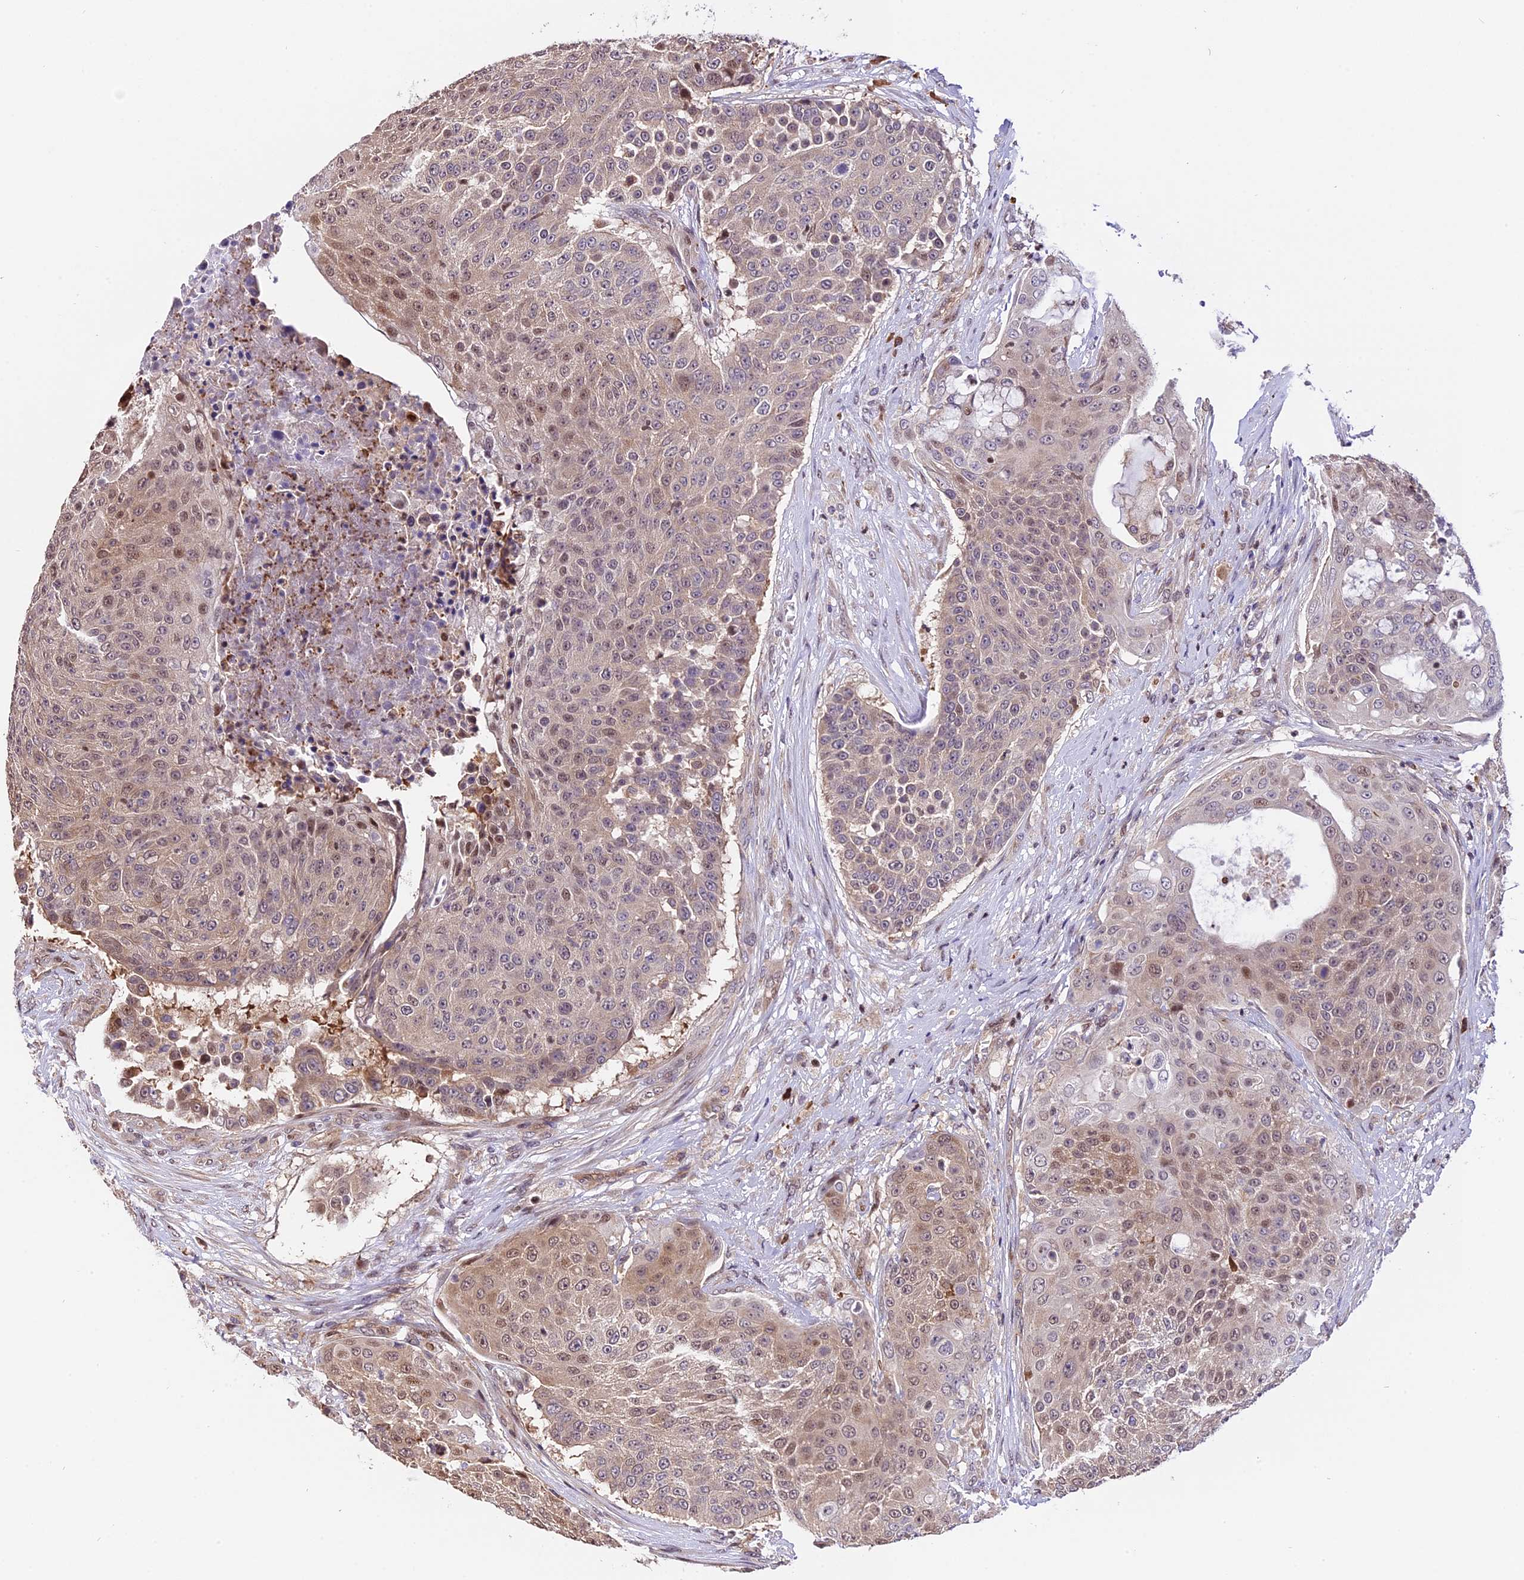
{"staining": {"intensity": "weak", "quantity": "25%-75%", "location": "cytoplasmic/membranous,nuclear"}, "tissue": "urothelial cancer", "cell_type": "Tumor cells", "image_type": "cancer", "snomed": [{"axis": "morphology", "description": "Urothelial carcinoma, High grade"}, {"axis": "topography", "description": "Urinary bladder"}], "caption": "IHC staining of urothelial cancer, which shows low levels of weak cytoplasmic/membranous and nuclear staining in about 25%-75% of tumor cells indicating weak cytoplasmic/membranous and nuclear protein positivity. The staining was performed using DAB (3,3'-diaminobenzidine) (brown) for protein detection and nuclei were counterstained in hematoxylin (blue).", "gene": "HERPUD1", "patient": {"sex": "female", "age": 63}}